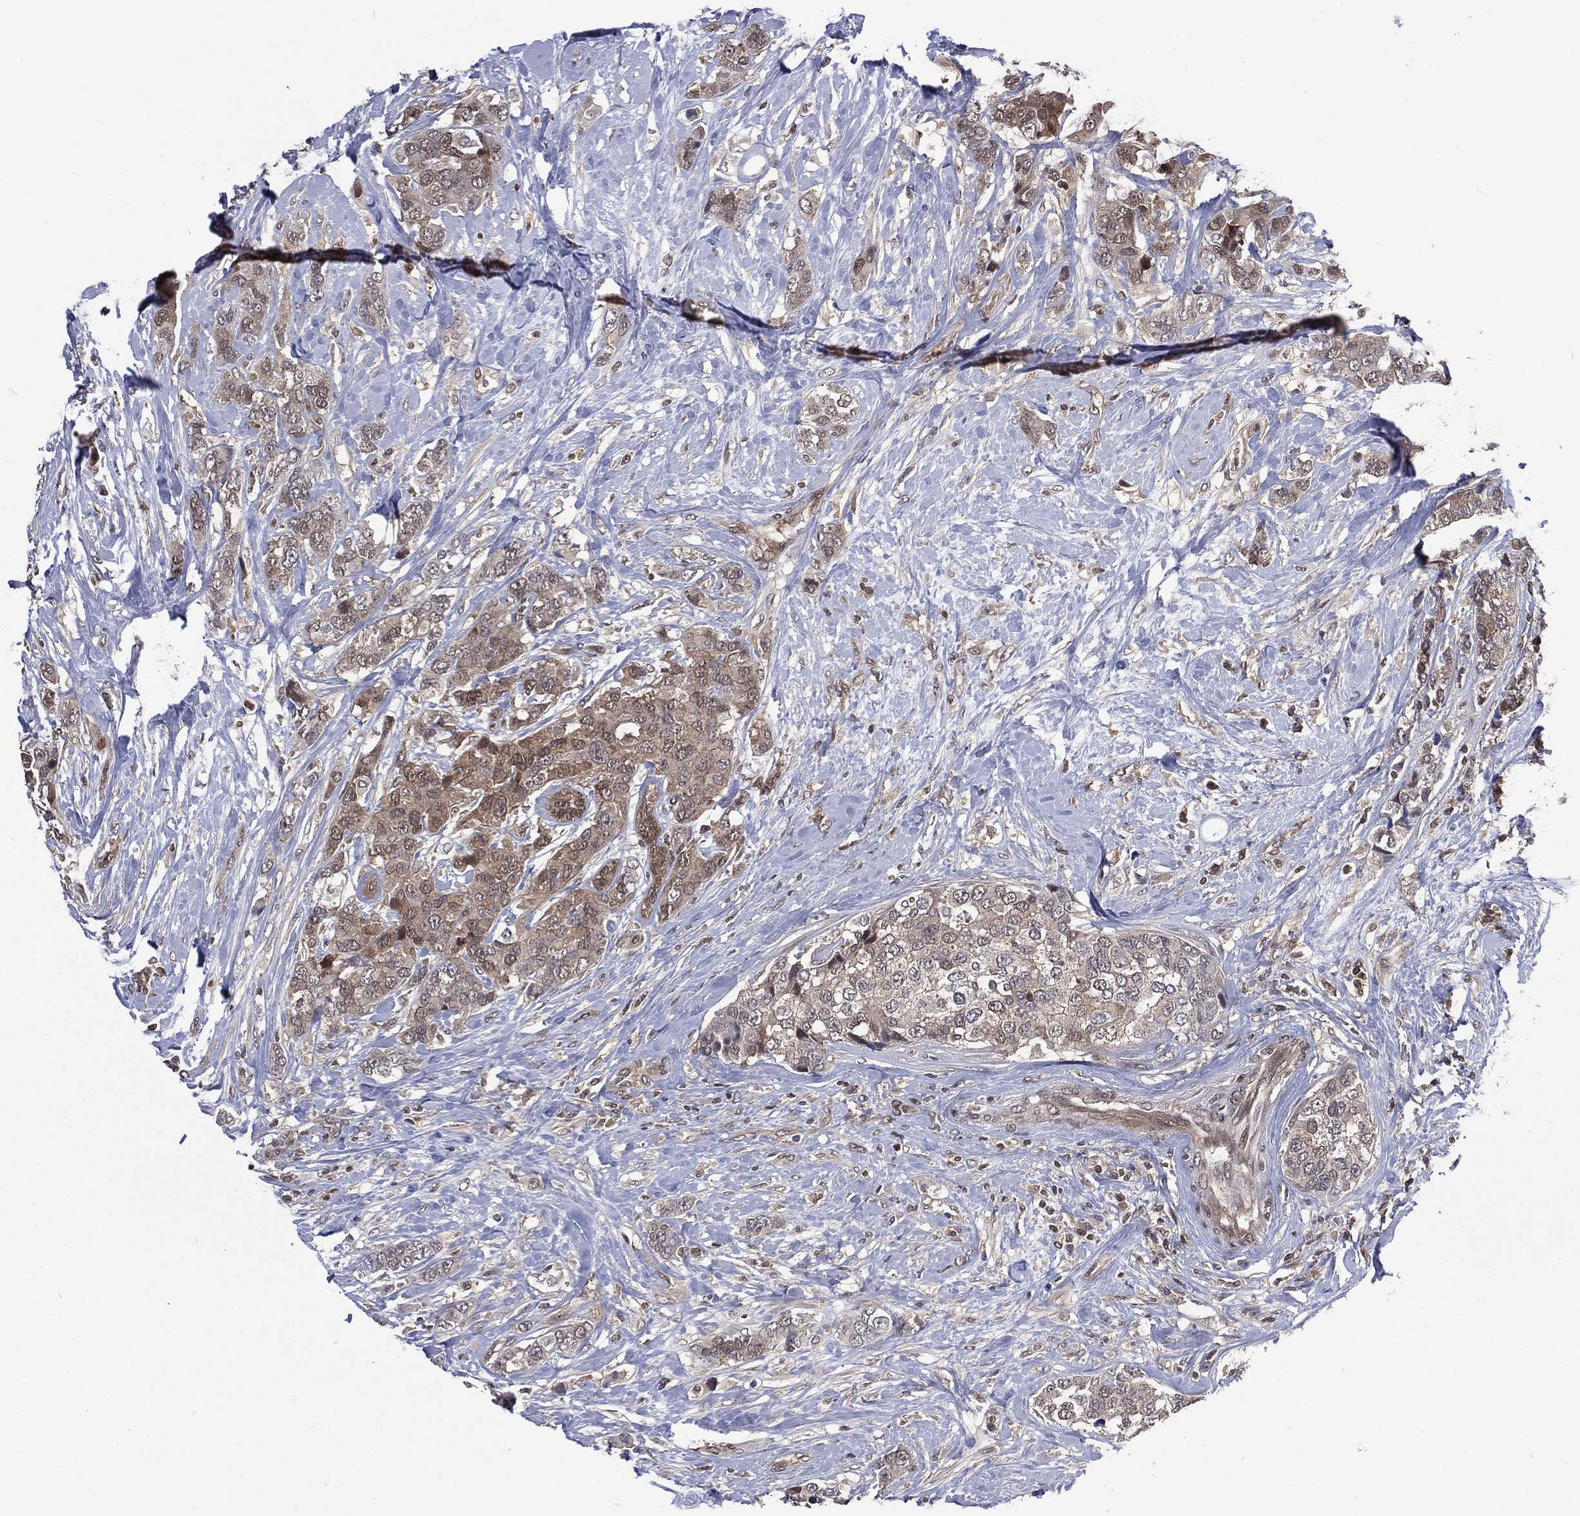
{"staining": {"intensity": "weak", "quantity": "<25%", "location": "cytoplasmic/membranous,nuclear"}, "tissue": "breast cancer", "cell_type": "Tumor cells", "image_type": "cancer", "snomed": [{"axis": "morphology", "description": "Lobular carcinoma"}, {"axis": "topography", "description": "Breast"}], "caption": "The histopathology image exhibits no staining of tumor cells in lobular carcinoma (breast).", "gene": "MTAP", "patient": {"sex": "female", "age": 59}}